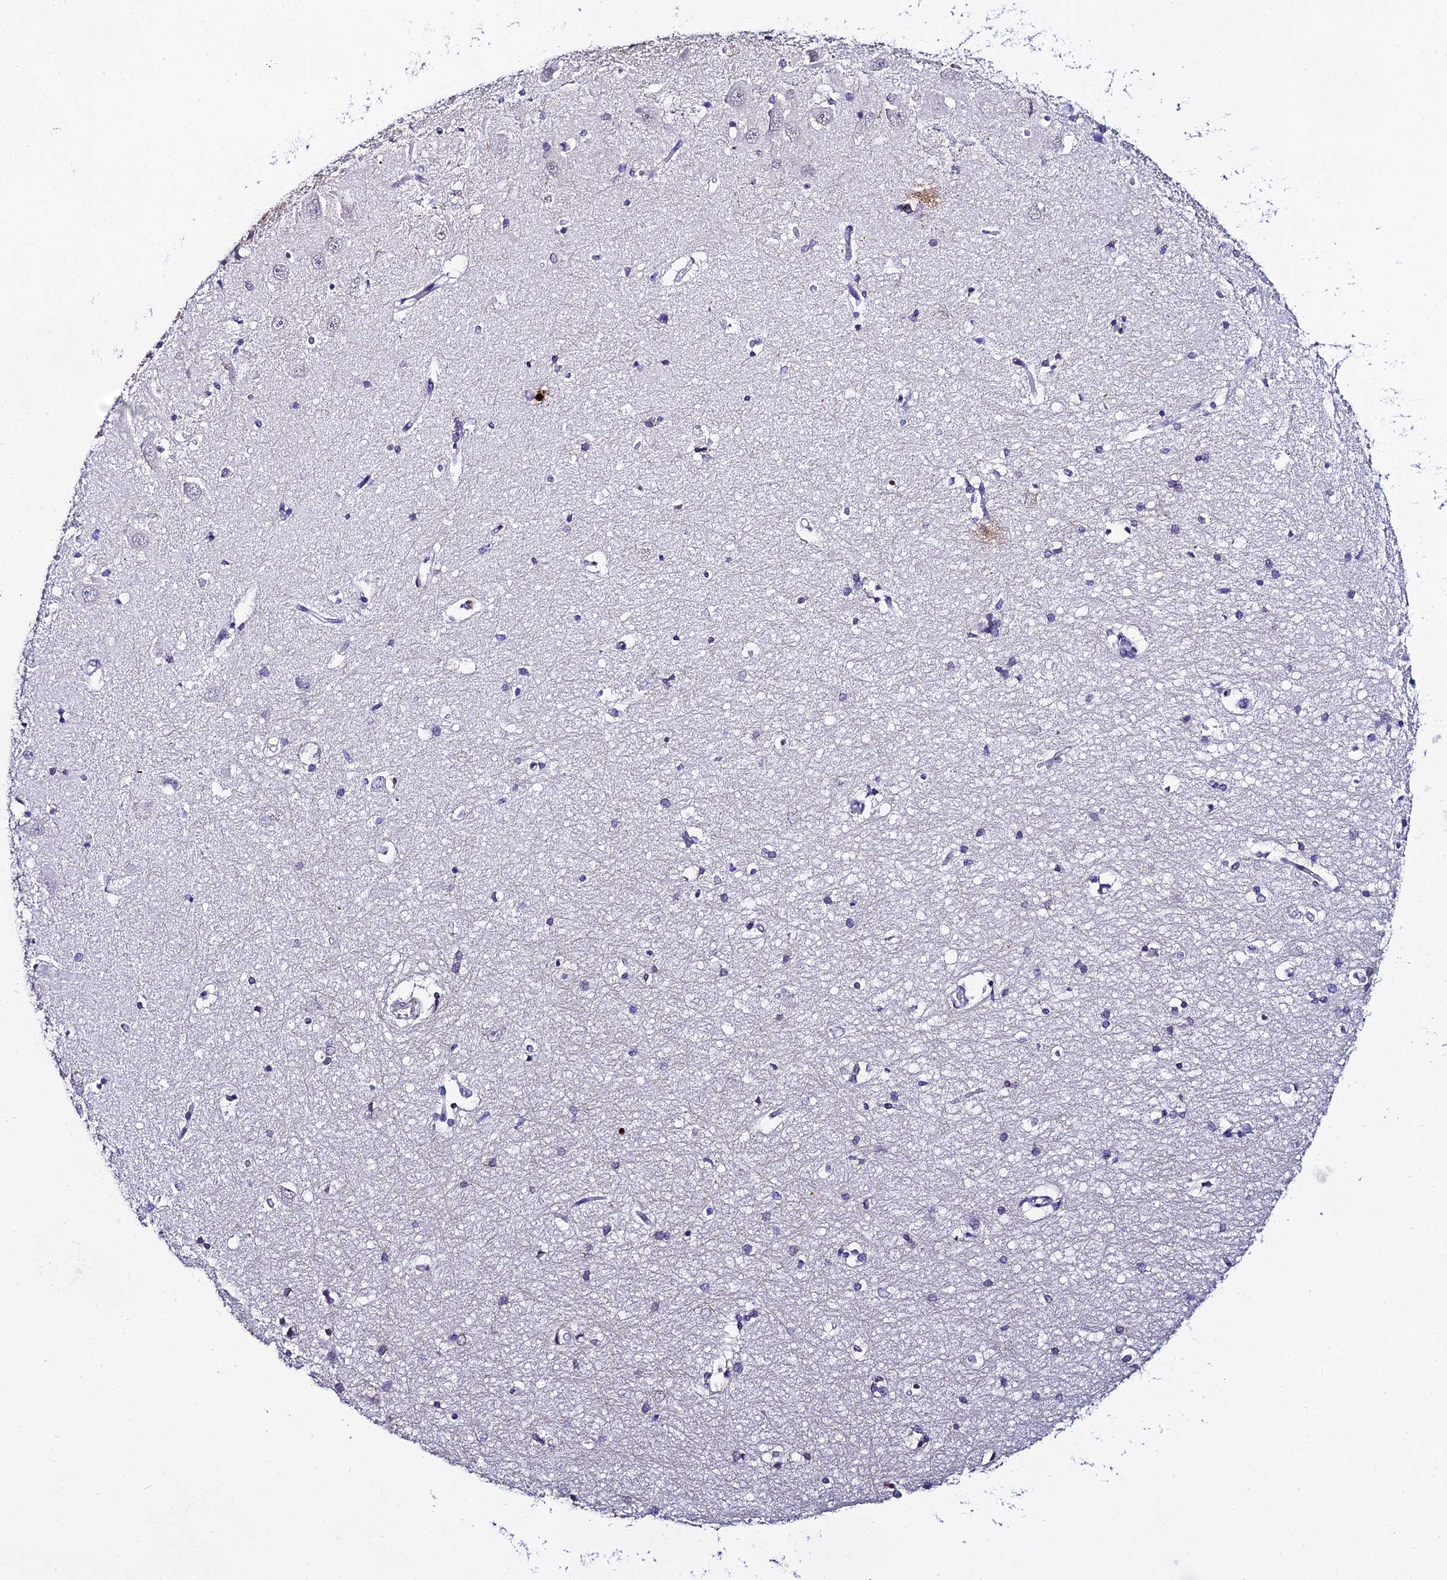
{"staining": {"intensity": "negative", "quantity": "none", "location": "none"}, "tissue": "hippocampus", "cell_type": "Glial cells", "image_type": "normal", "snomed": [{"axis": "morphology", "description": "Normal tissue, NOS"}, {"axis": "topography", "description": "Hippocampus"}], "caption": "Immunohistochemistry histopathology image of benign hippocampus: hippocampus stained with DAB exhibits no significant protein positivity in glial cells. (Brightfield microscopy of DAB (3,3'-diaminobenzidine) IHC at high magnification).", "gene": "MCM10", "patient": {"sex": "male", "age": 45}}